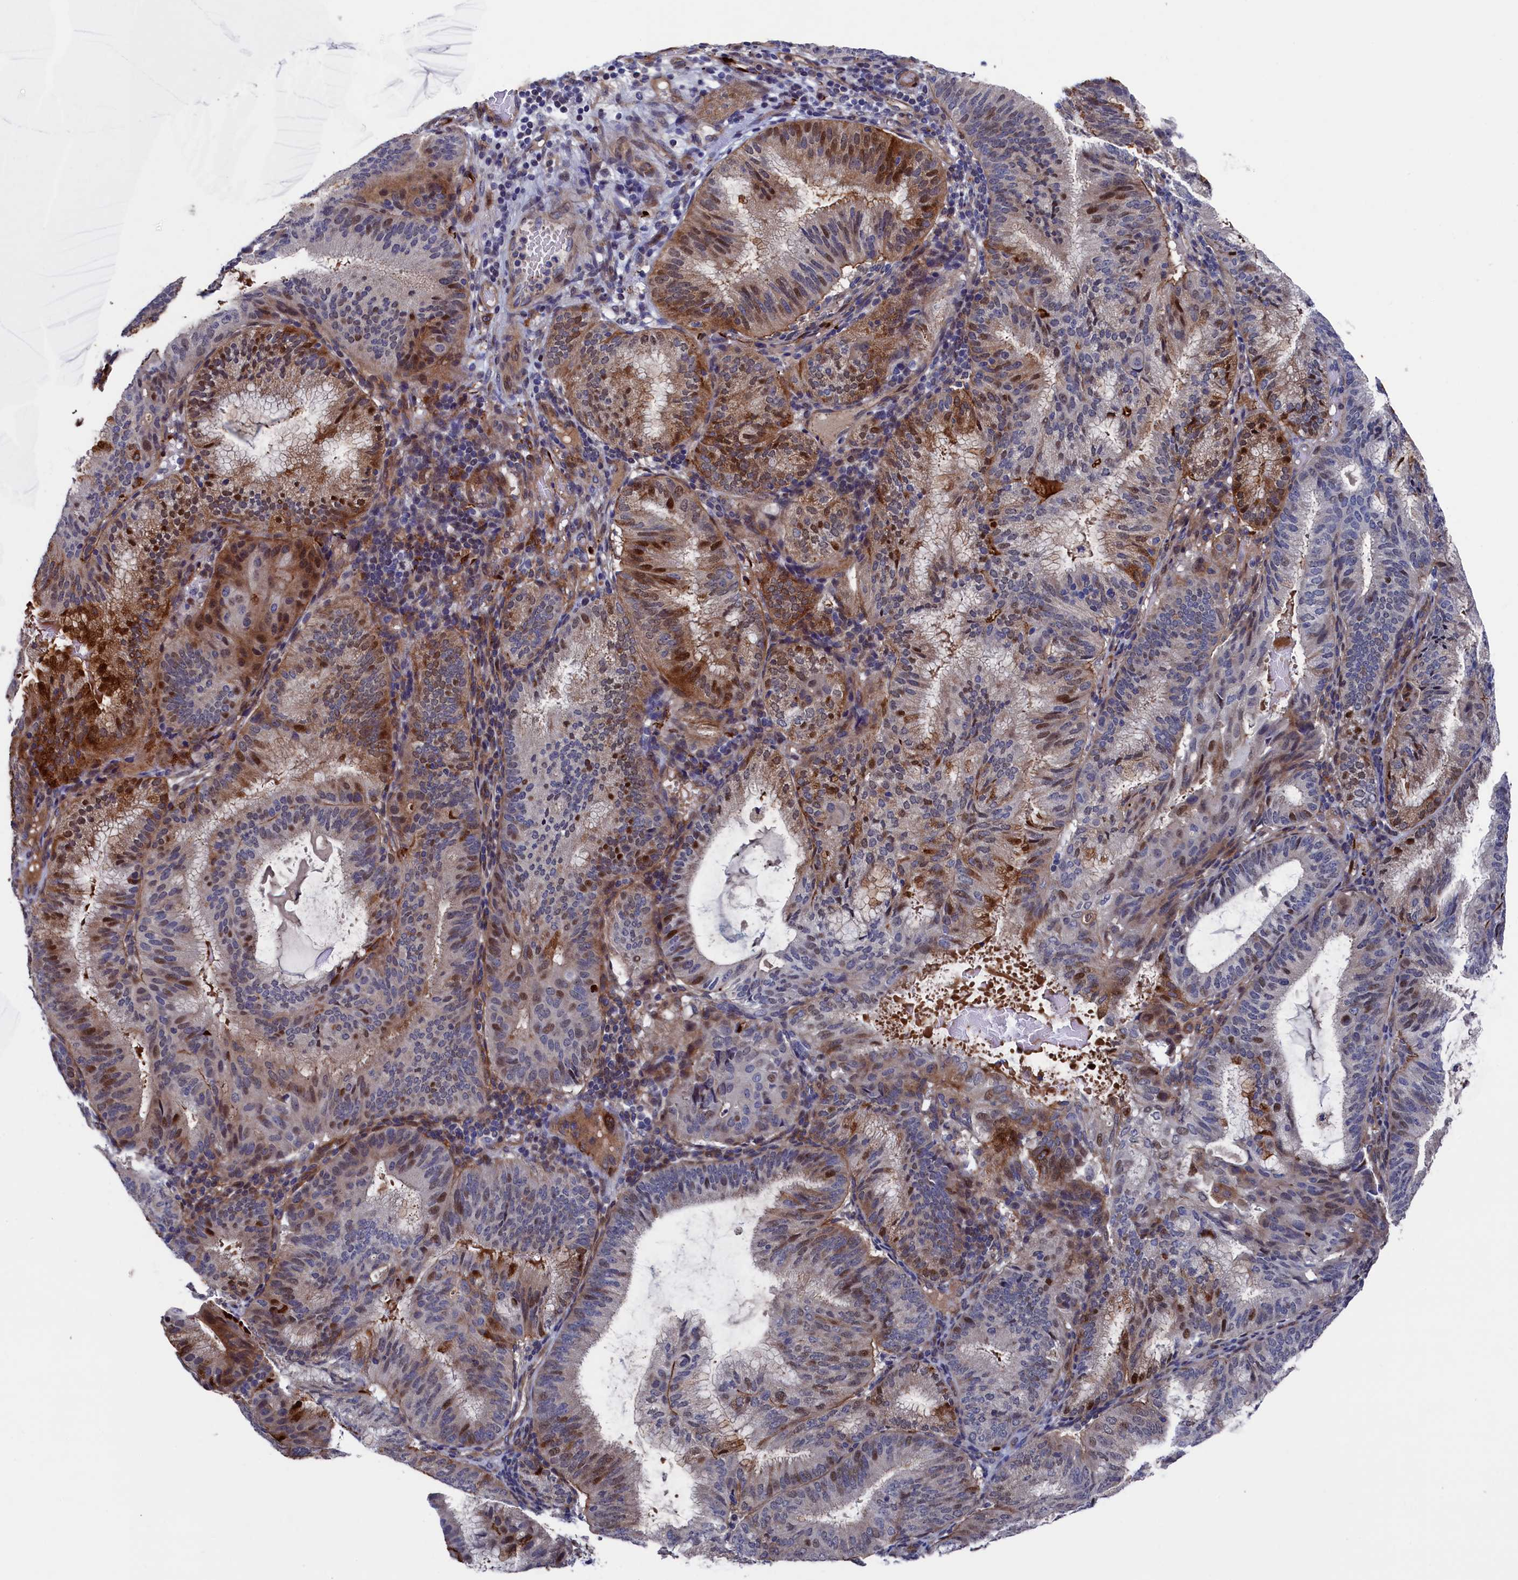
{"staining": {"intensity": "strong", "quantity": "25%-75%", "location": "cytoplasmic/membranous,nuclear"}, "tissue": "endometrial cancer", "cell_type": "Tumor cells", "image_type": "cancer", "snomed": [{"axis": "morphology", "description": "Adenocarcinoma, NOS"}, {"axis": "topography", "description": "Endometrium"}], "caption": "Human adenocarcinoma (endometrial) stained for a protein (brown) displays strong cytoplasmic/membranous and nuclear positive staining in about 25%-75% of tumor cells.", "gene": "ZNF891", "patient": {"sex": "female", "age": 49}}